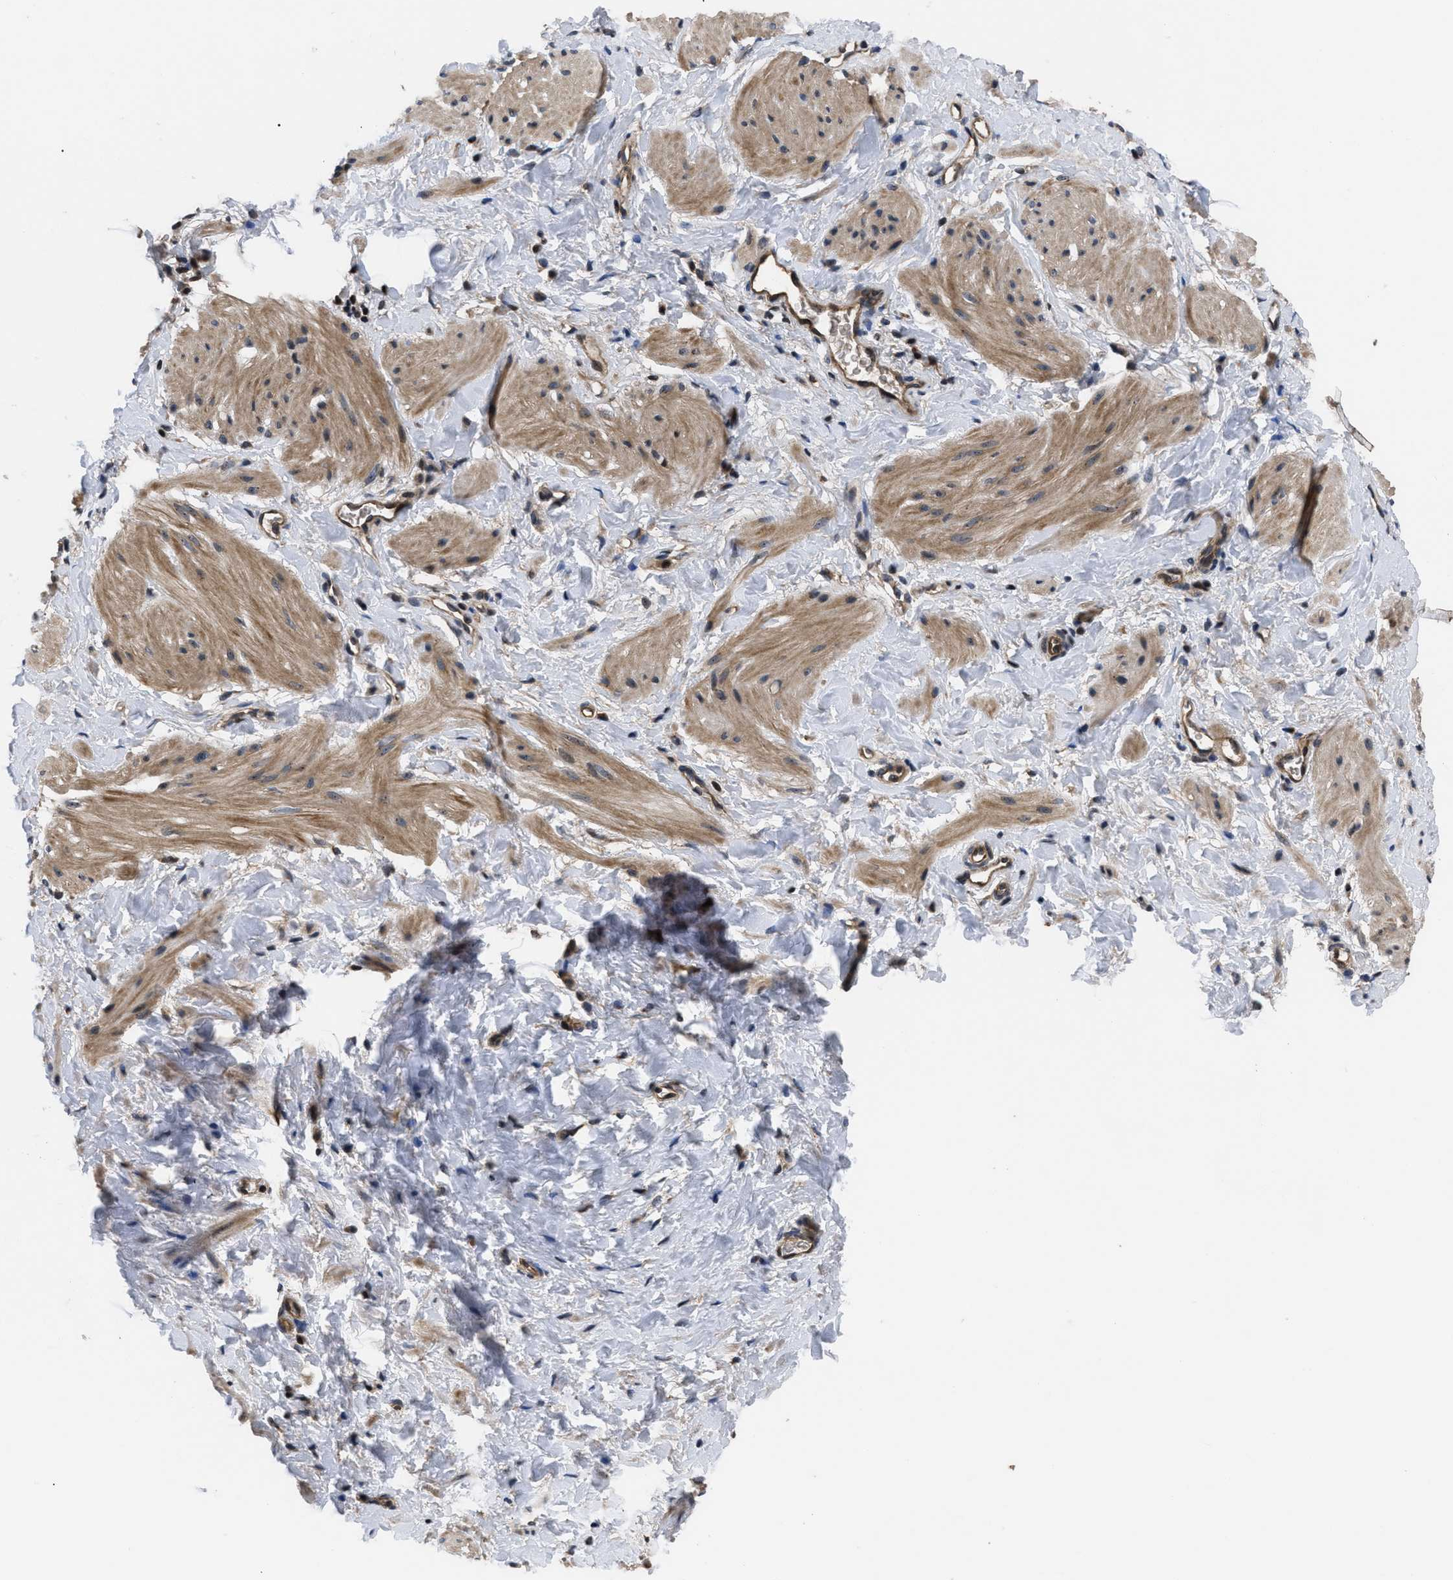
{"staining": {"intensity": "moderate", "quantity": ">75%", "location": "cytoplasmic/membranous"}, "tissue": "smooth muscle", "cell_type": "Smooth muscle cells", "image_type": "normal", "snomed": [{"axis": "morphology", "description": "Normal tissue, NOS"}, {"axis": "topography", "description": "Smooth muscle"}], "caption": "A high-resolution micrograph shows immunohistochemistry (IHC) staining of normal smooth muscle, which reveals moderate cytoplasmic/membranous expression in about >75% of smooth muscle cells. (Stains: DAB (3,3'-diaminobenzidine) in brown, nuclei in blue, Microscopy: brightfield microscopy at high magnification).", "gene": "DNAJC14", "patient": {"sex": "male", "age": 16}}